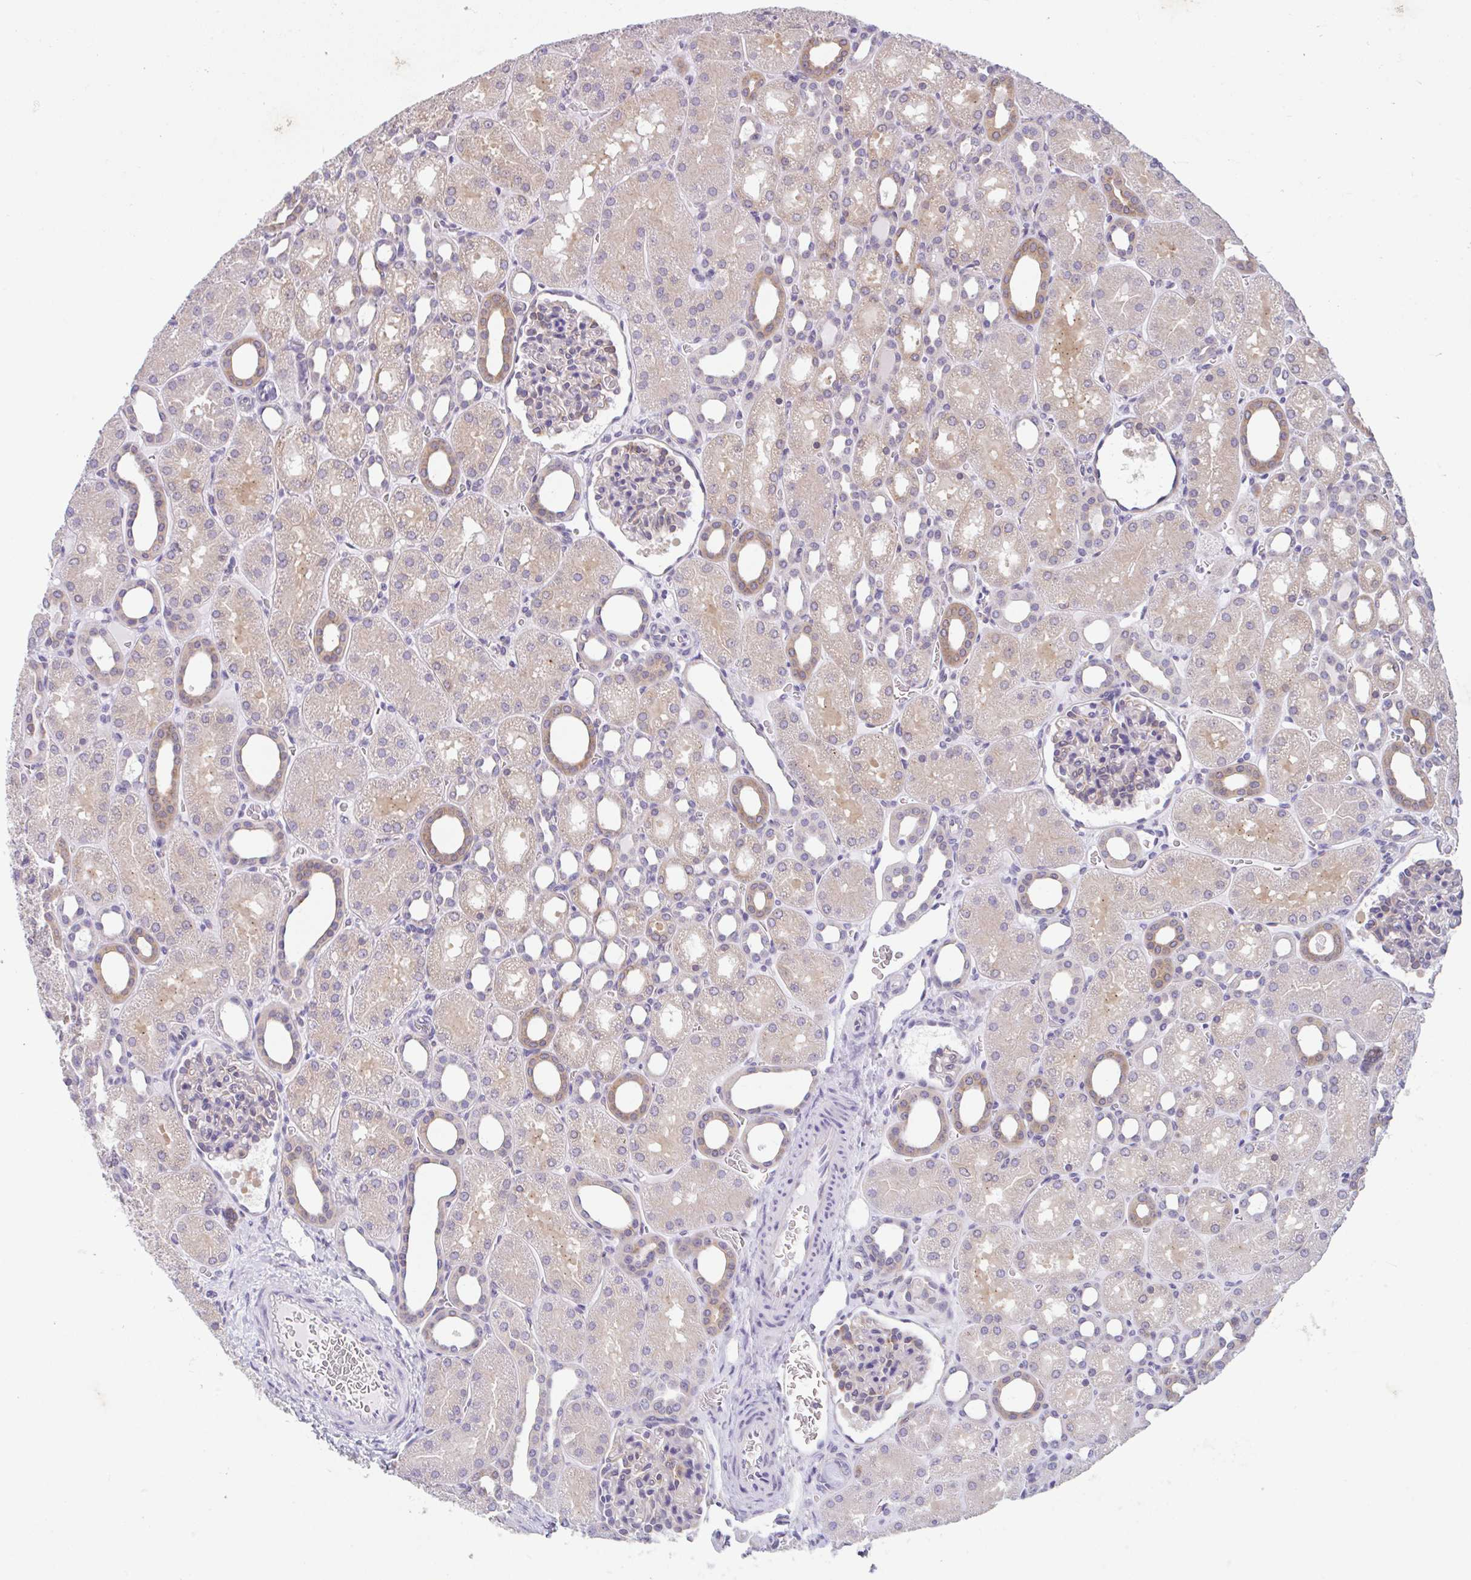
{"staining": {"intensity": "moderate", "quantity": "<25%", "location": "cytoplasmic/membranous"}, "tissue": "kidney", "cell_type": "Cells in glomeruli", "image_type": "normal", "snomed": [{"axis": "morphology", "description": "Normal tissue, NOS"}, {"axis": "topography", "description": "Kidney"}], "caption": "Approximately <25% of cells in glomeruli in normal human kidney reveal moderate cytoplasmic/membranous protein staining as visualized by brown immunohistochemical staining.", "gene": "RALBP1", "patient": {"sex": "male", "age": 2}}